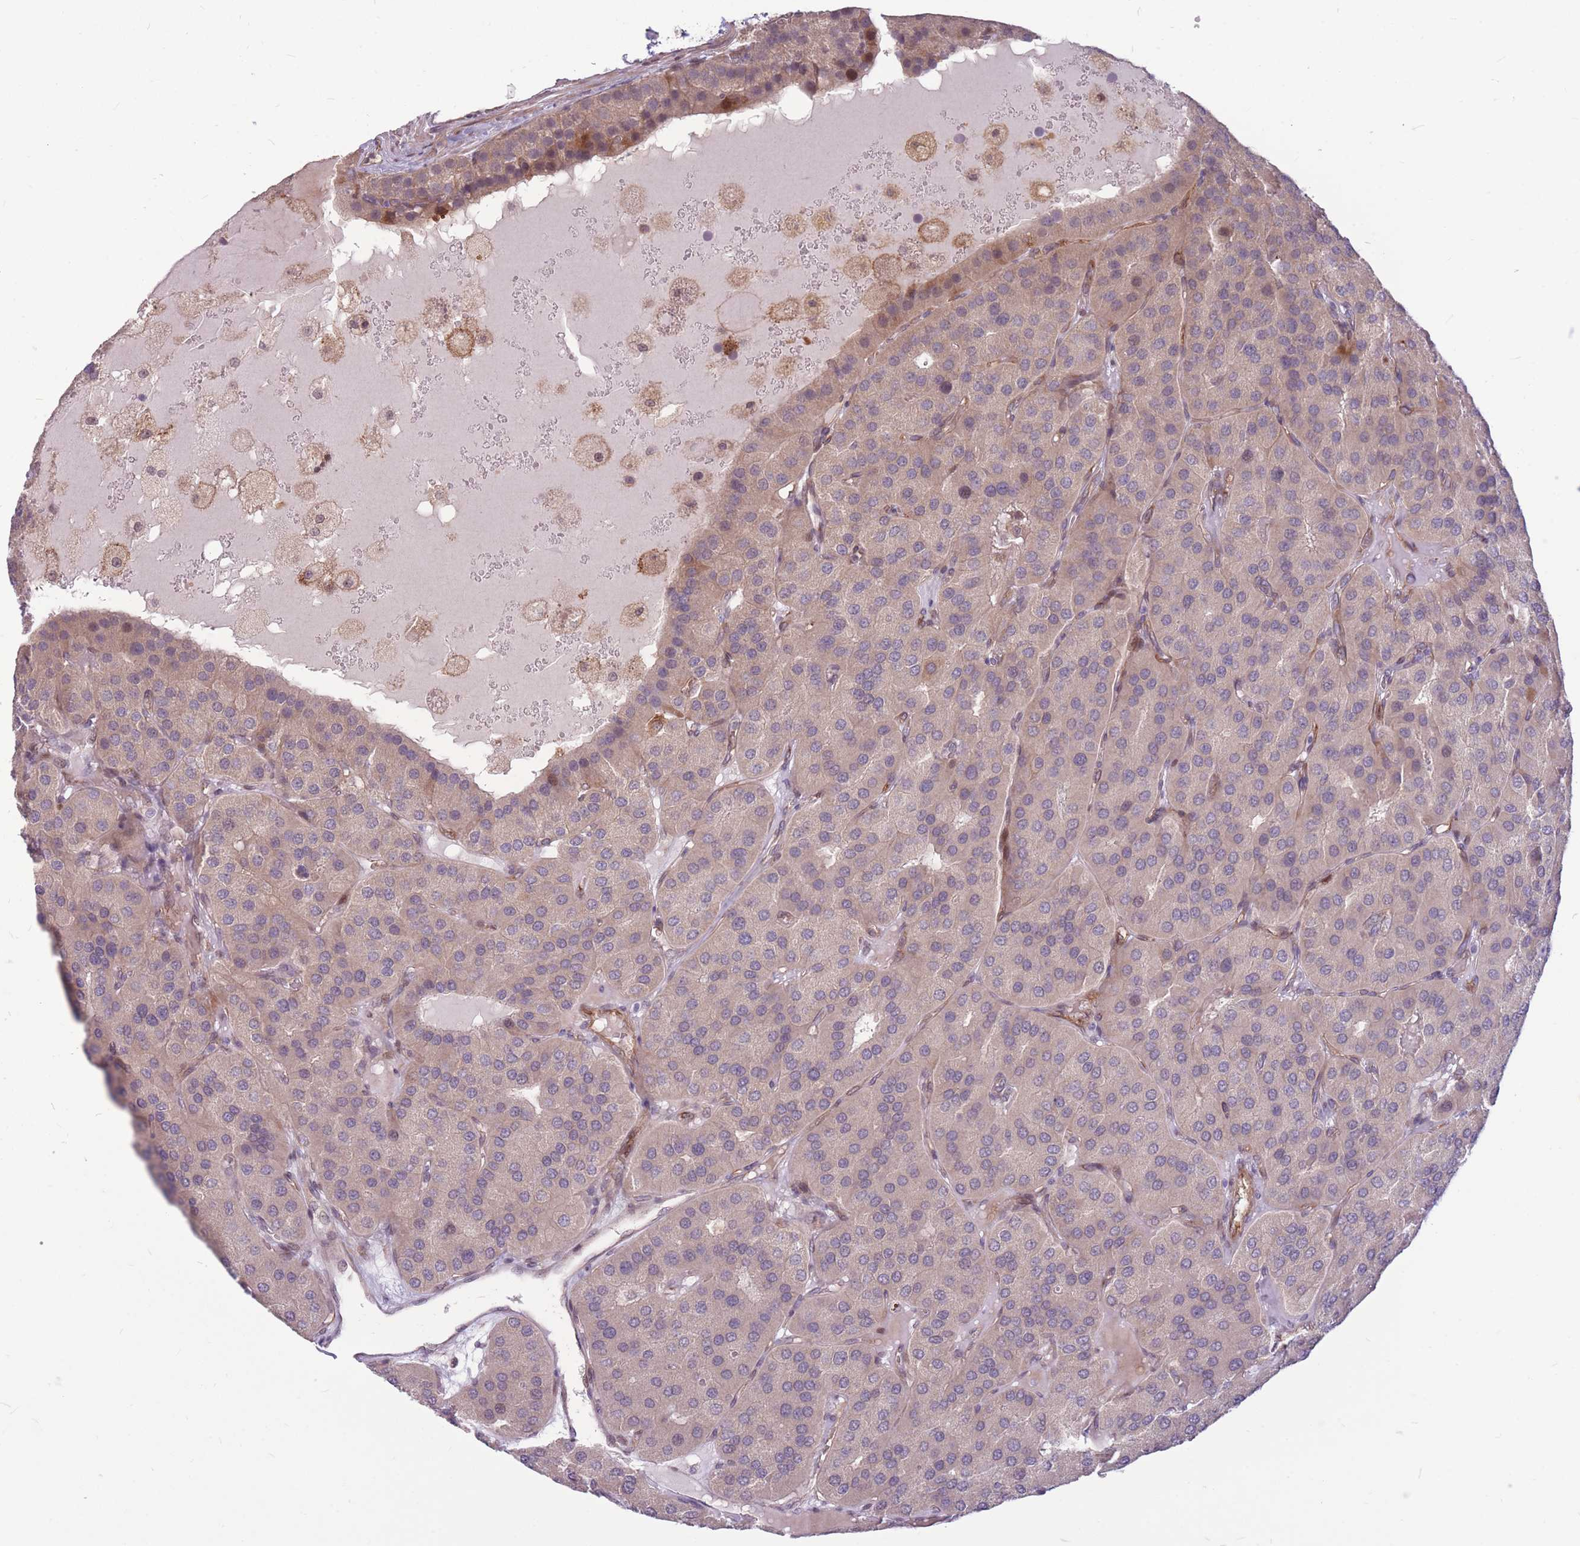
{"staining": {"intensity": "weak", "quantity": "<25%", "location": "cytoplasmic/membranous,nuclear"}, "tissue": "parathyroid gland", "cell_type": "Glandular cells", "image_type": "normal", "snomed": [{"axis": "morphology", "description": "Normal tissue, NOS"}, {"axis": "morphology", "description": "Adenoma, NOS"}, {"axis": "topography", "description": "Parathyroid gland"}], "caption": "The immunohistochemistry (IHC) photomicrograph has no significant positivity in glandular cells of parathyroid gland. (Stains: DAB immunohistochemistry with hematoxylin counter stain, Microscopy: brightfield microscopy at high magnification).", "gene": "TCF20", "patient": {"sex": "female", "age": 86}}